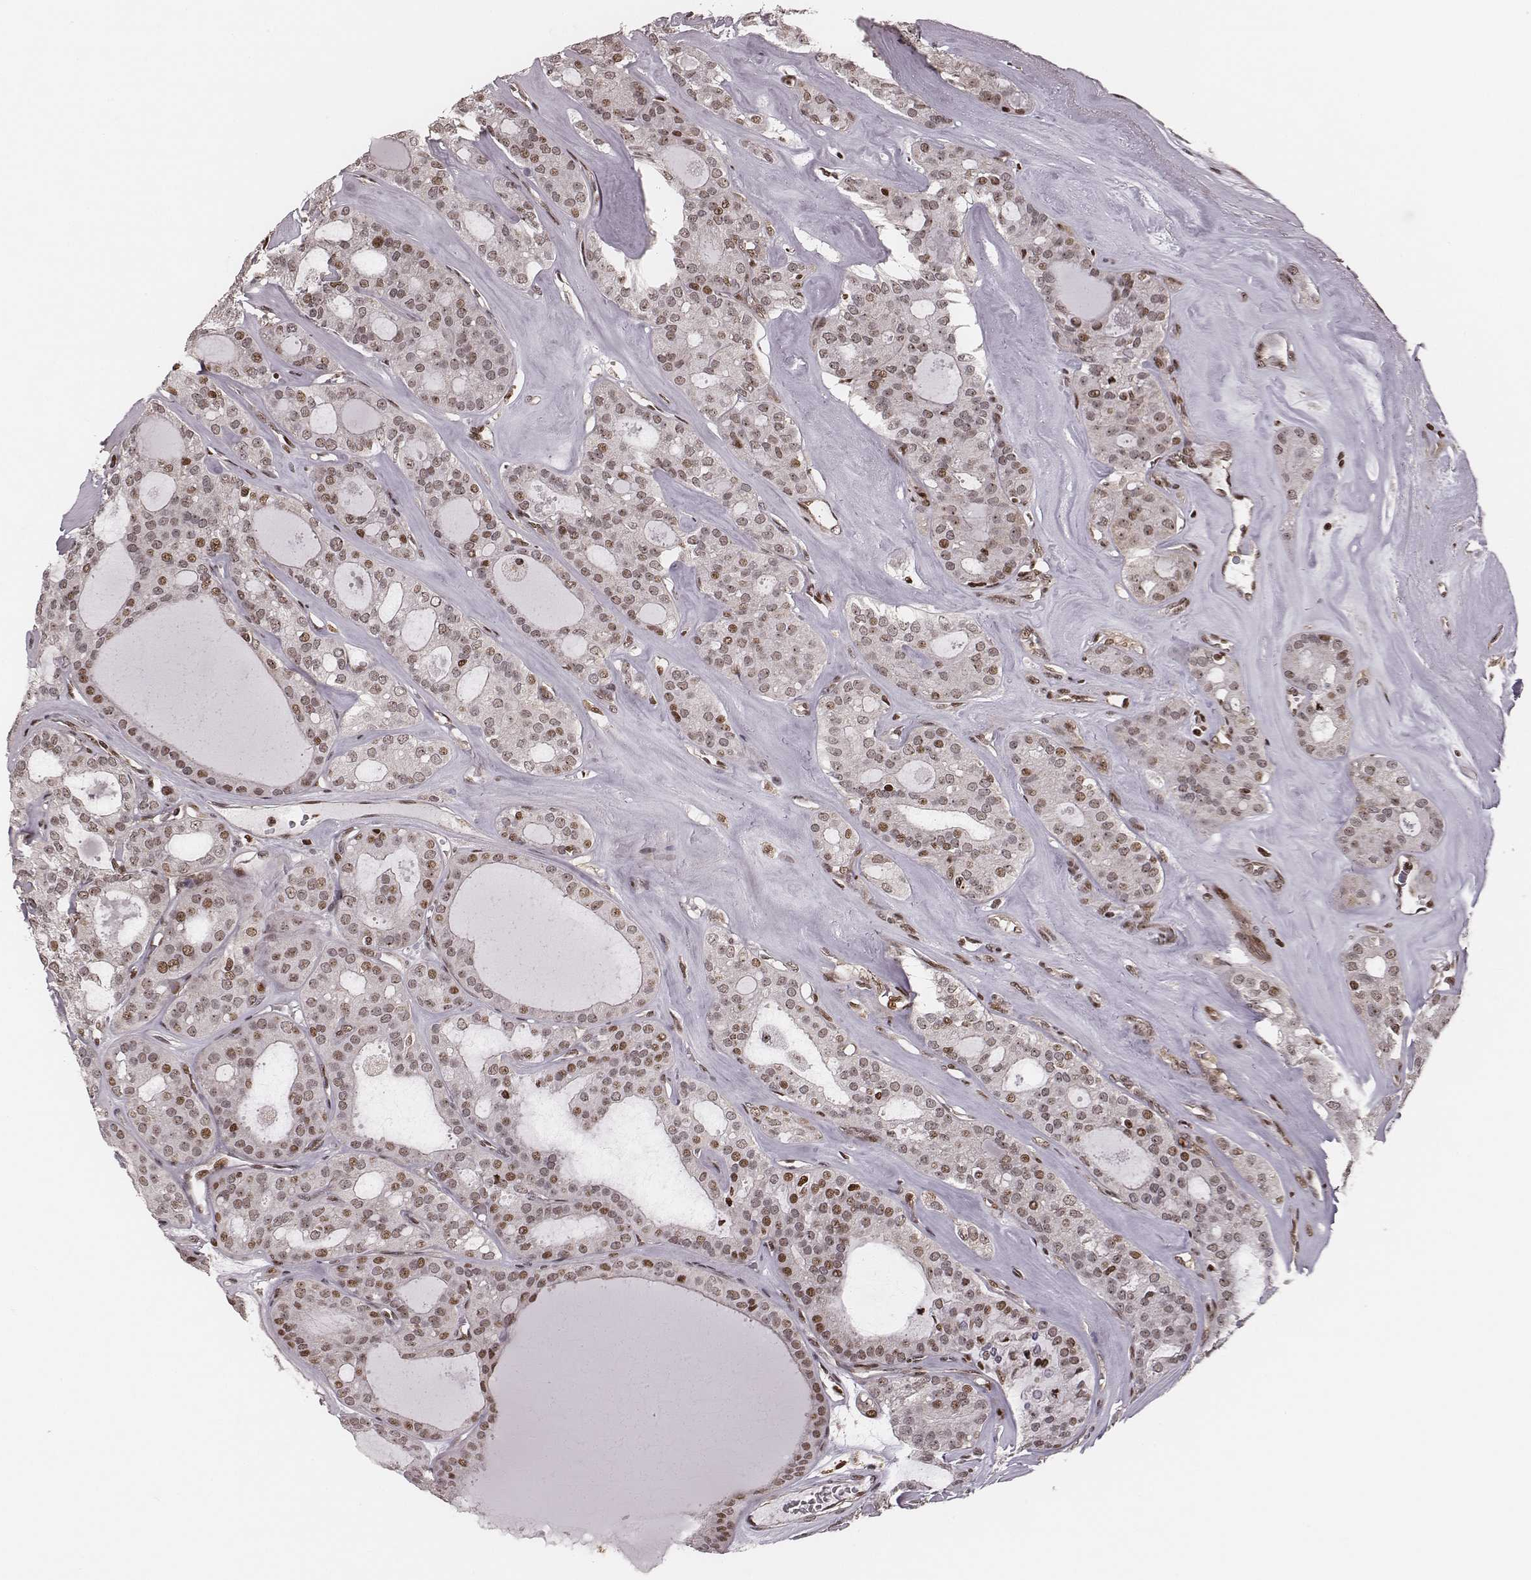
{"staining": {"intensity": "moderate", "quantity": "<25%", "location": "nuclear"}, "tissue": "thyroid cancer", "cell_type": "Tumor cells", "image_type": "cancer", "snomed": [{"axis": "morphology", "description": "Follicular adenoma carcinoma, NOS"}, {"axis": "topography", "description": "Thyroid gland"}], "caption": "A low amount of moderate nuclear staining is present in approximately <25% of tumor cells in follicular adenoma carcinoma (thyroid) tissue. (DAB (3,3'-diaminobenzidine) = brown stain, brightfield microscopy at high magnification).", "gene": "VRK3", "patient": {"sex": "male", "age": 75}}